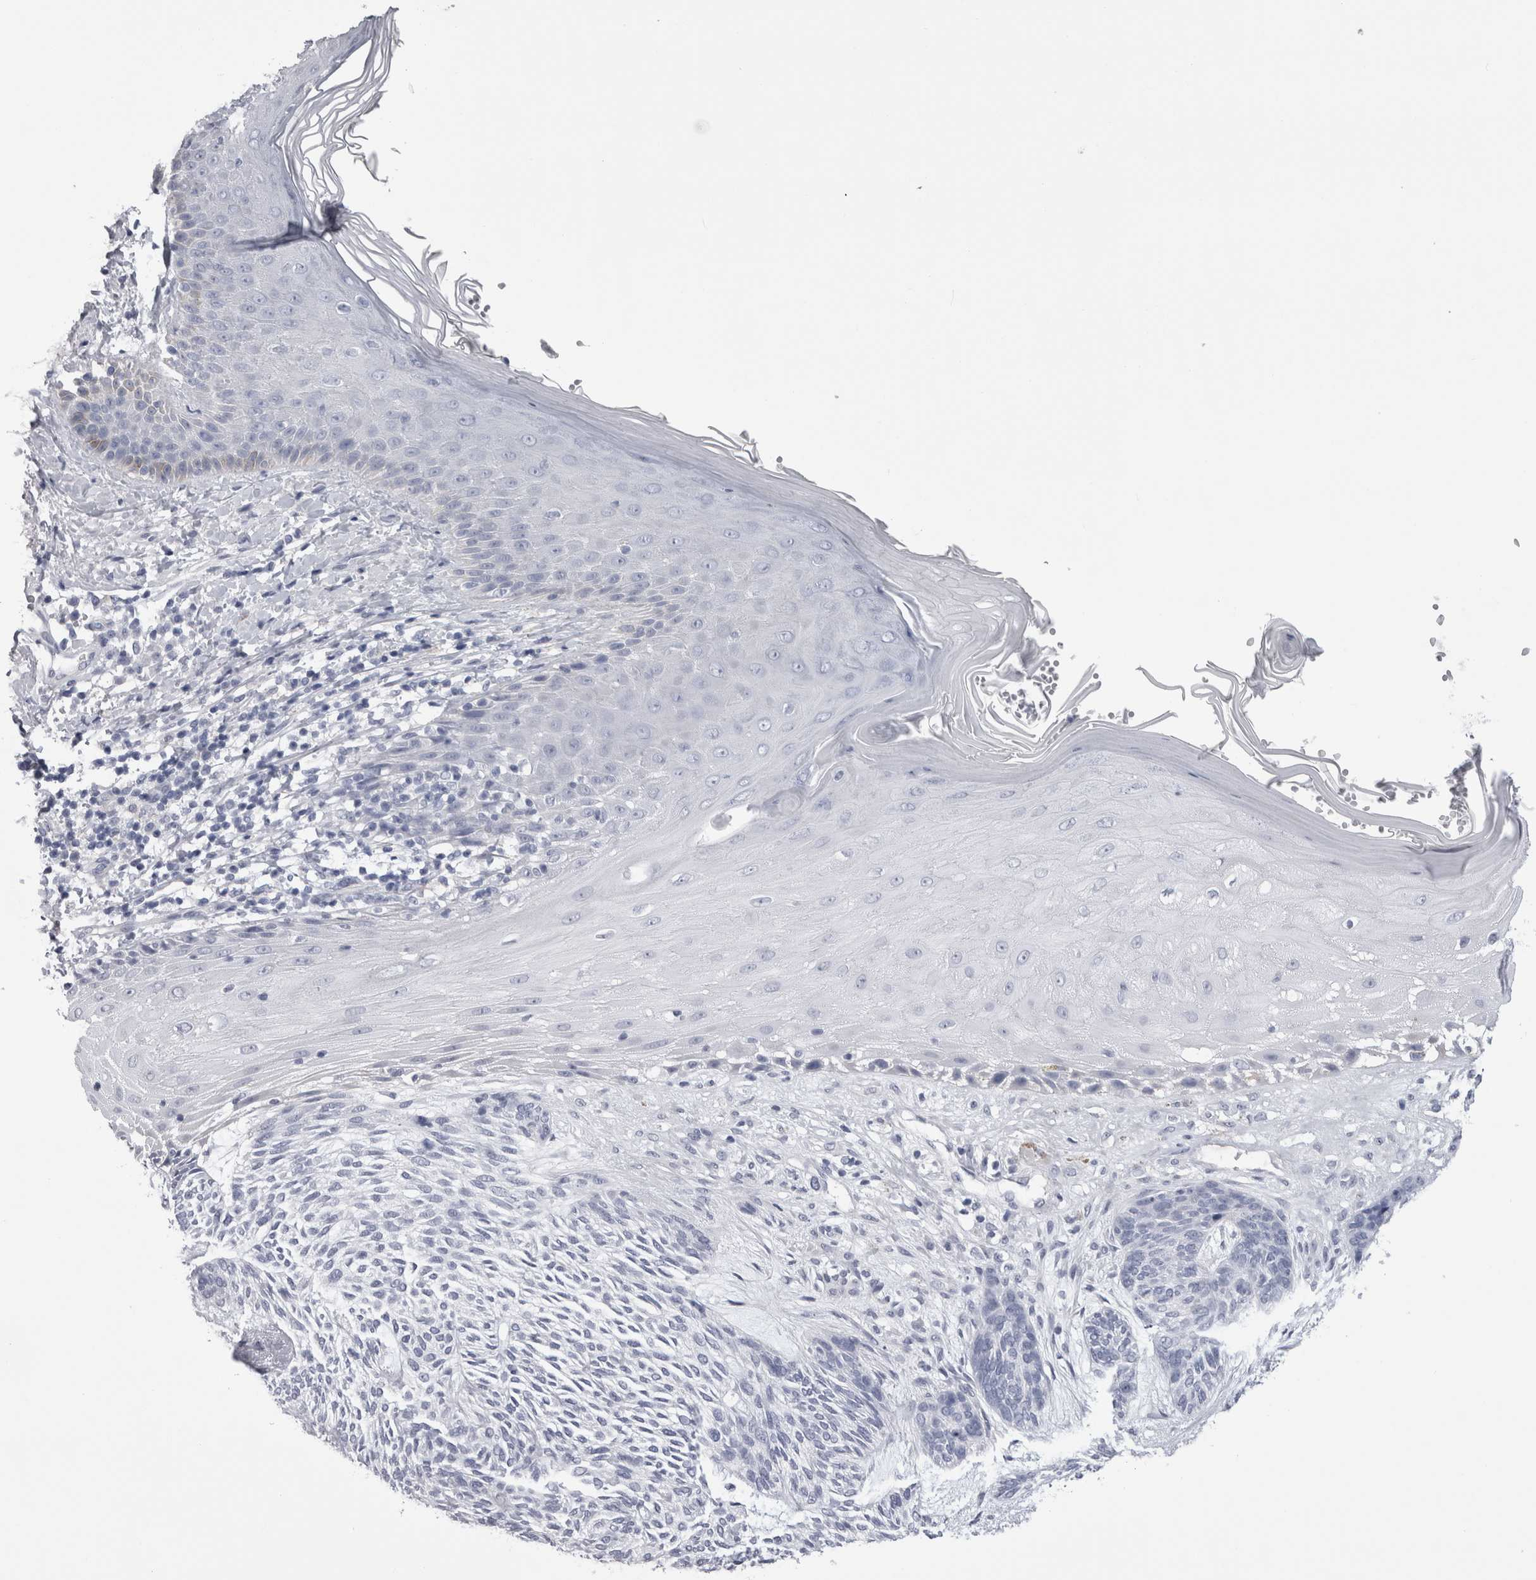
{"staining": {"intensity": "negative", "quantity": "none", "location": "none"}, "tissue": "skin cancer", "cell_type": "Tumor cells", "image_type": "cancer", "snomed": [{"axis": "morphology", "description": "Basal cell carcinoma"}, {"axis": "topography", "description": "Skin"}], "caption": "Tumor cells show no significant expression in skin cancer.", "gene": "AFMID", "patient": {"sex": "male", "age": 55}}